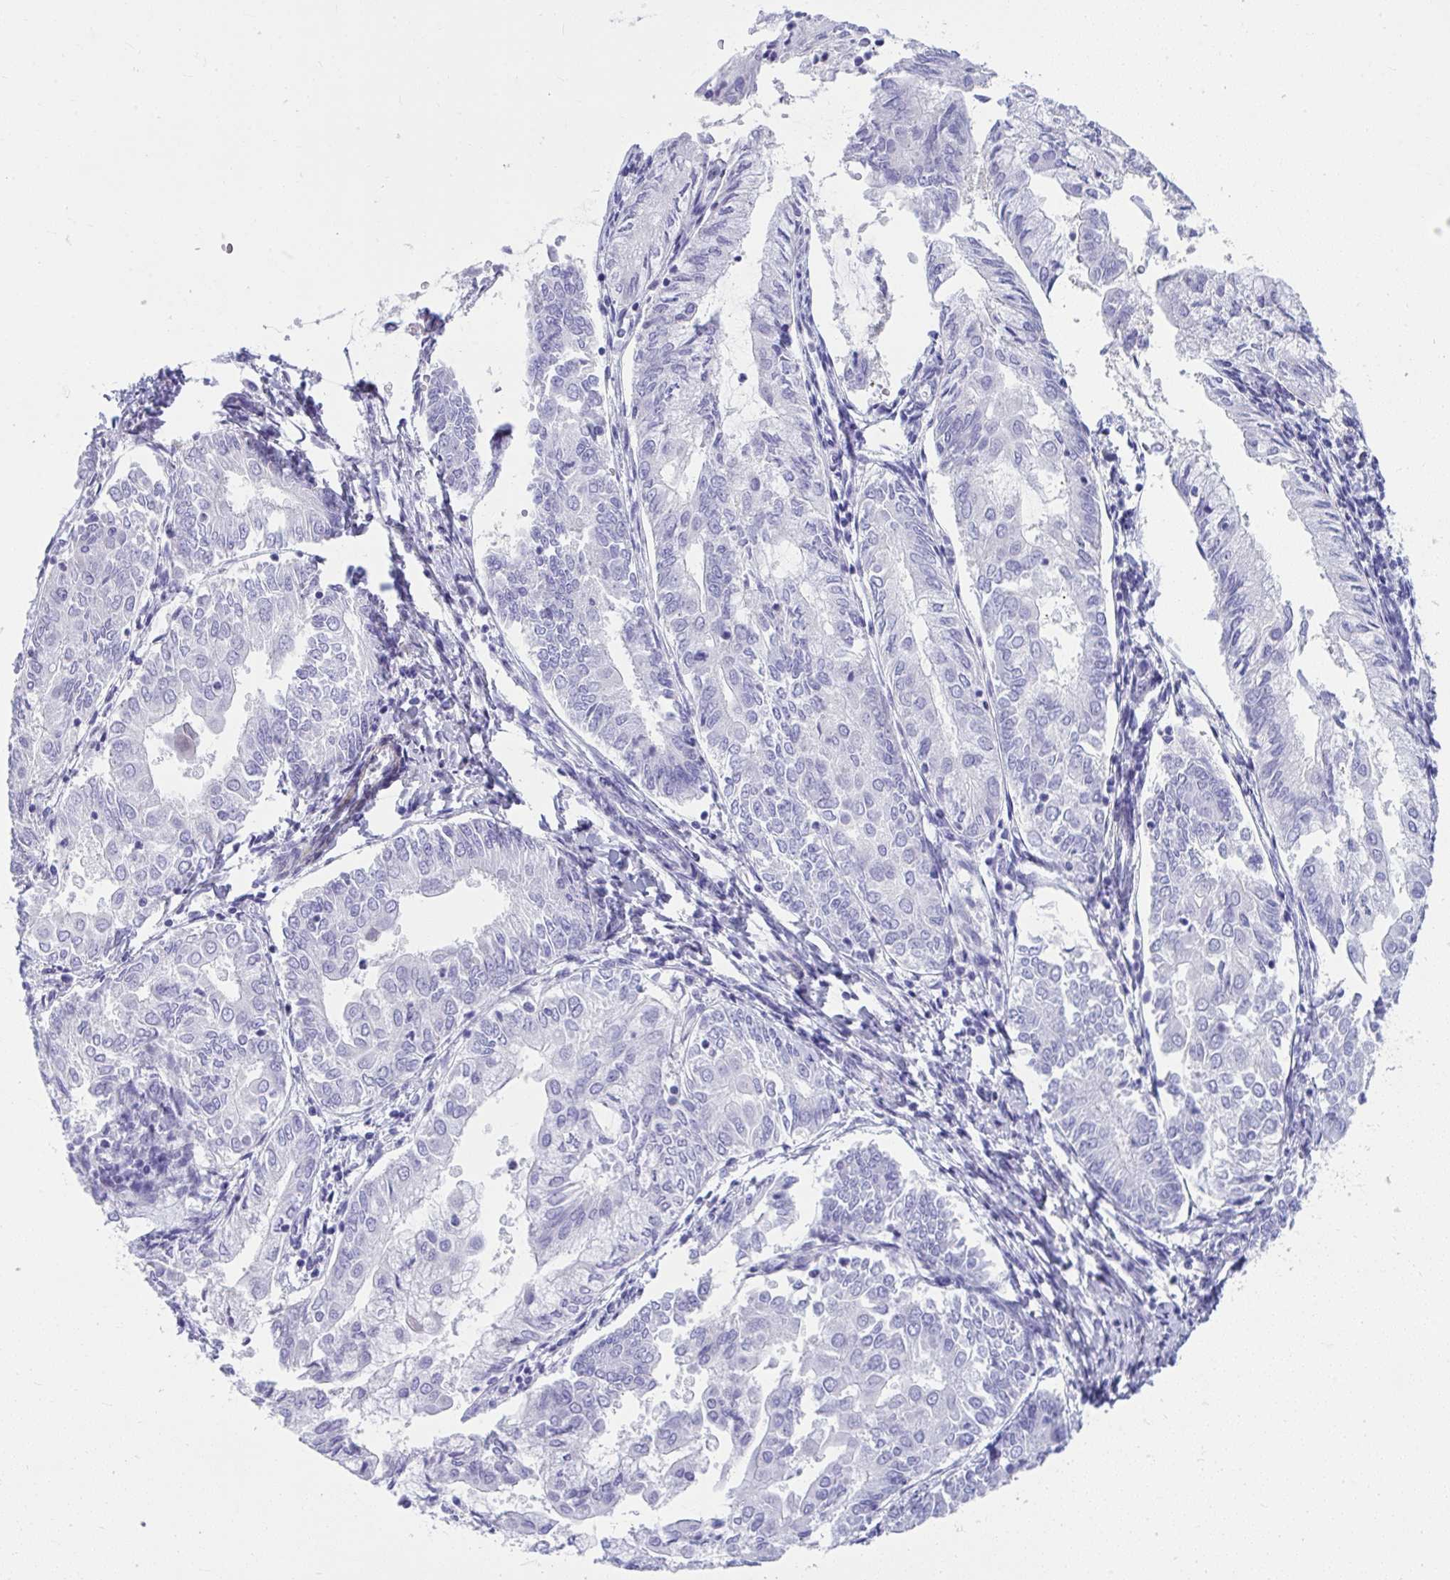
{"staining": {"intensity": "negative", "quantity": "none", "location": "none"}, "tissue": "endometrial cancer", "cell_type": "Tumor cells", "image_type": "cancer", "snomed": [{"axis": "morphology", "description": "Adenocarcinoma, NOS"}, {"axis": "topography", "description": "Endometrium"}], "caption": "A high-resolution image shows IHC staining of endometrial adenocarcinoma, which demonstrates no significant expression in tumor cells. (DAB IHC, high magnification).", "gene": "ISL1", "patient": {"sex": "female", "age": 68}}